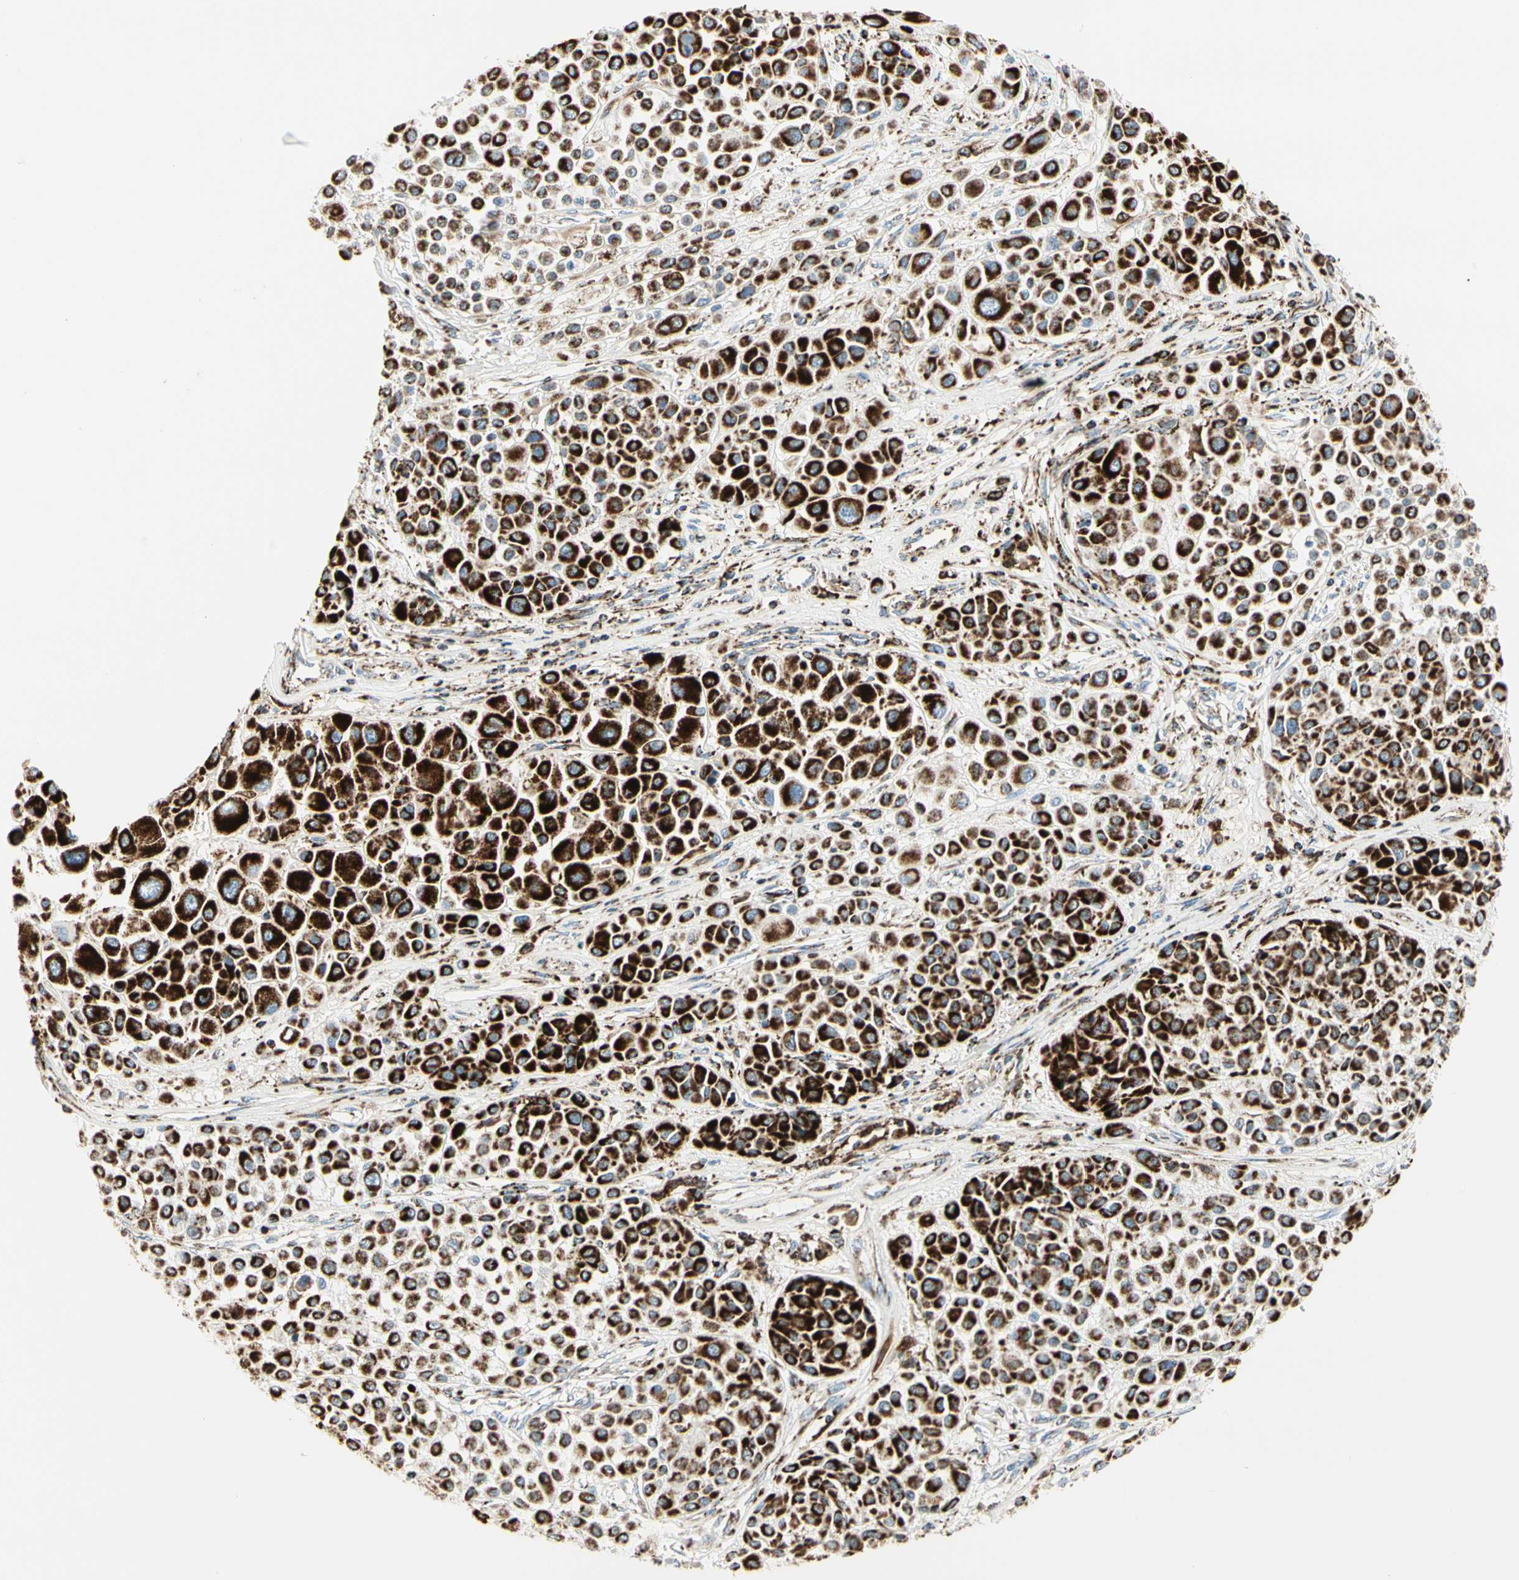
{"staining": {"intensity": "strong", "quantity": ">75%", "location": "cytoplasmic/membranous"}, "tissue": "melanoma", "cell_type": "Tumor cells", "image_type": "cancer", "snomed": [{"axis": "morphology", "description": "Malignant melanoma, Metastatic site"}, {"axis": "topography", "description": "Soft tissue"}], "caption": "The photomicrograph reveals a brown stain indicating the presence of a protein in the cytoplasmic/membranous of tumor cells in melanoma.", "gene": "ME2", "patient": {"sex": "male", "age": 41}}